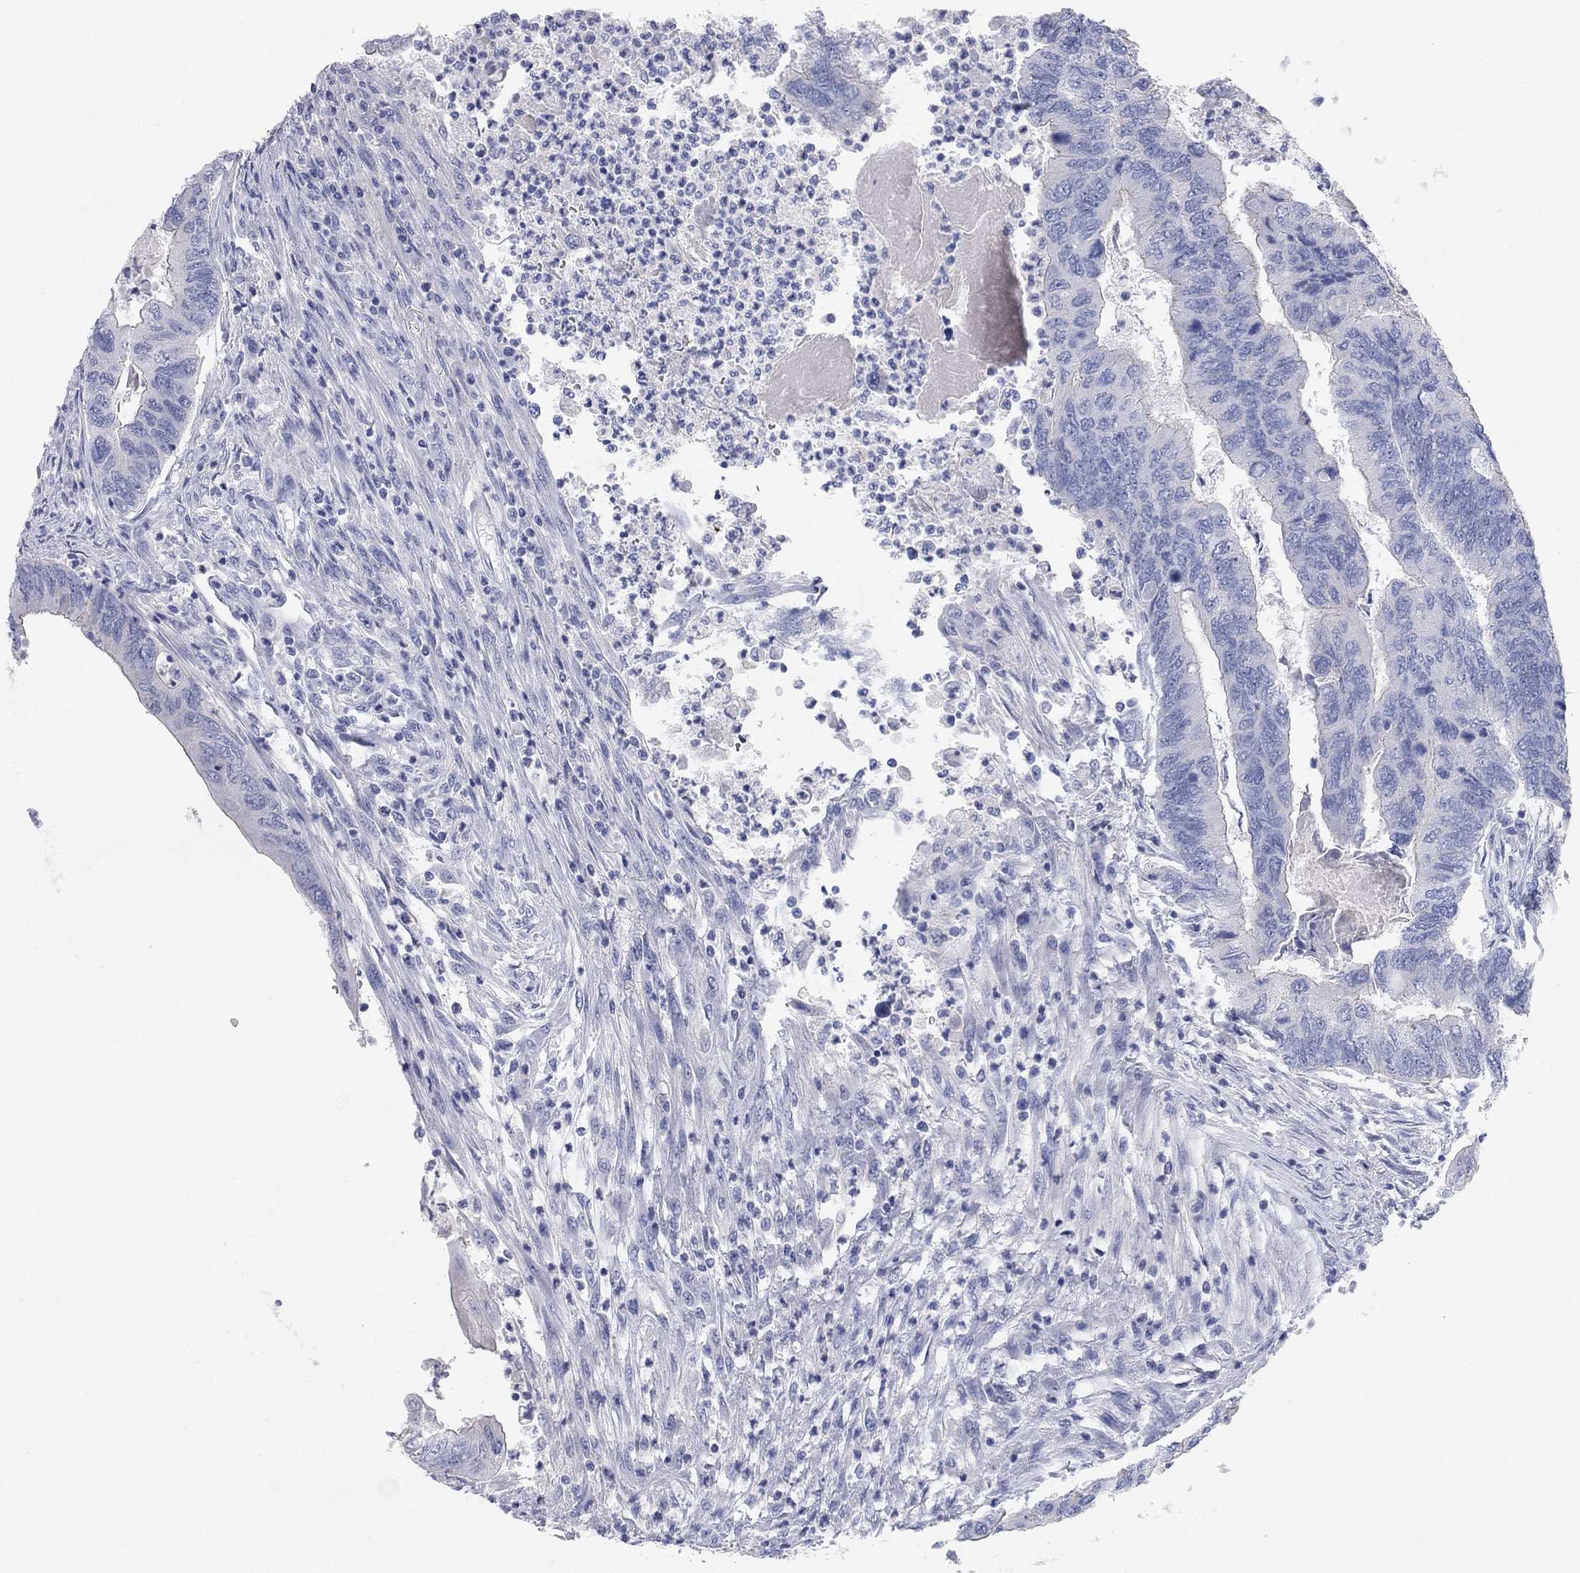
{"staining": {"intensity": "negative", "quantity": "none", "location": "none"}, "tissue": "colorectal cancer", "cell_type": "Tumor cells", "image_type": "cancer", "snomed": [{"axis": "morphology", "description": "Adenocarcinoma, NOS"}, {"axis": "topography", "description": "Colon"}], "caption": "Immunohistochemistry (IHC) micrograph of human colorectal cancer stained for a protein (brown), which reveals no expression in tumor cells.", "gene": "AOX1", "patient": {"sex": "female", "age": 67}}